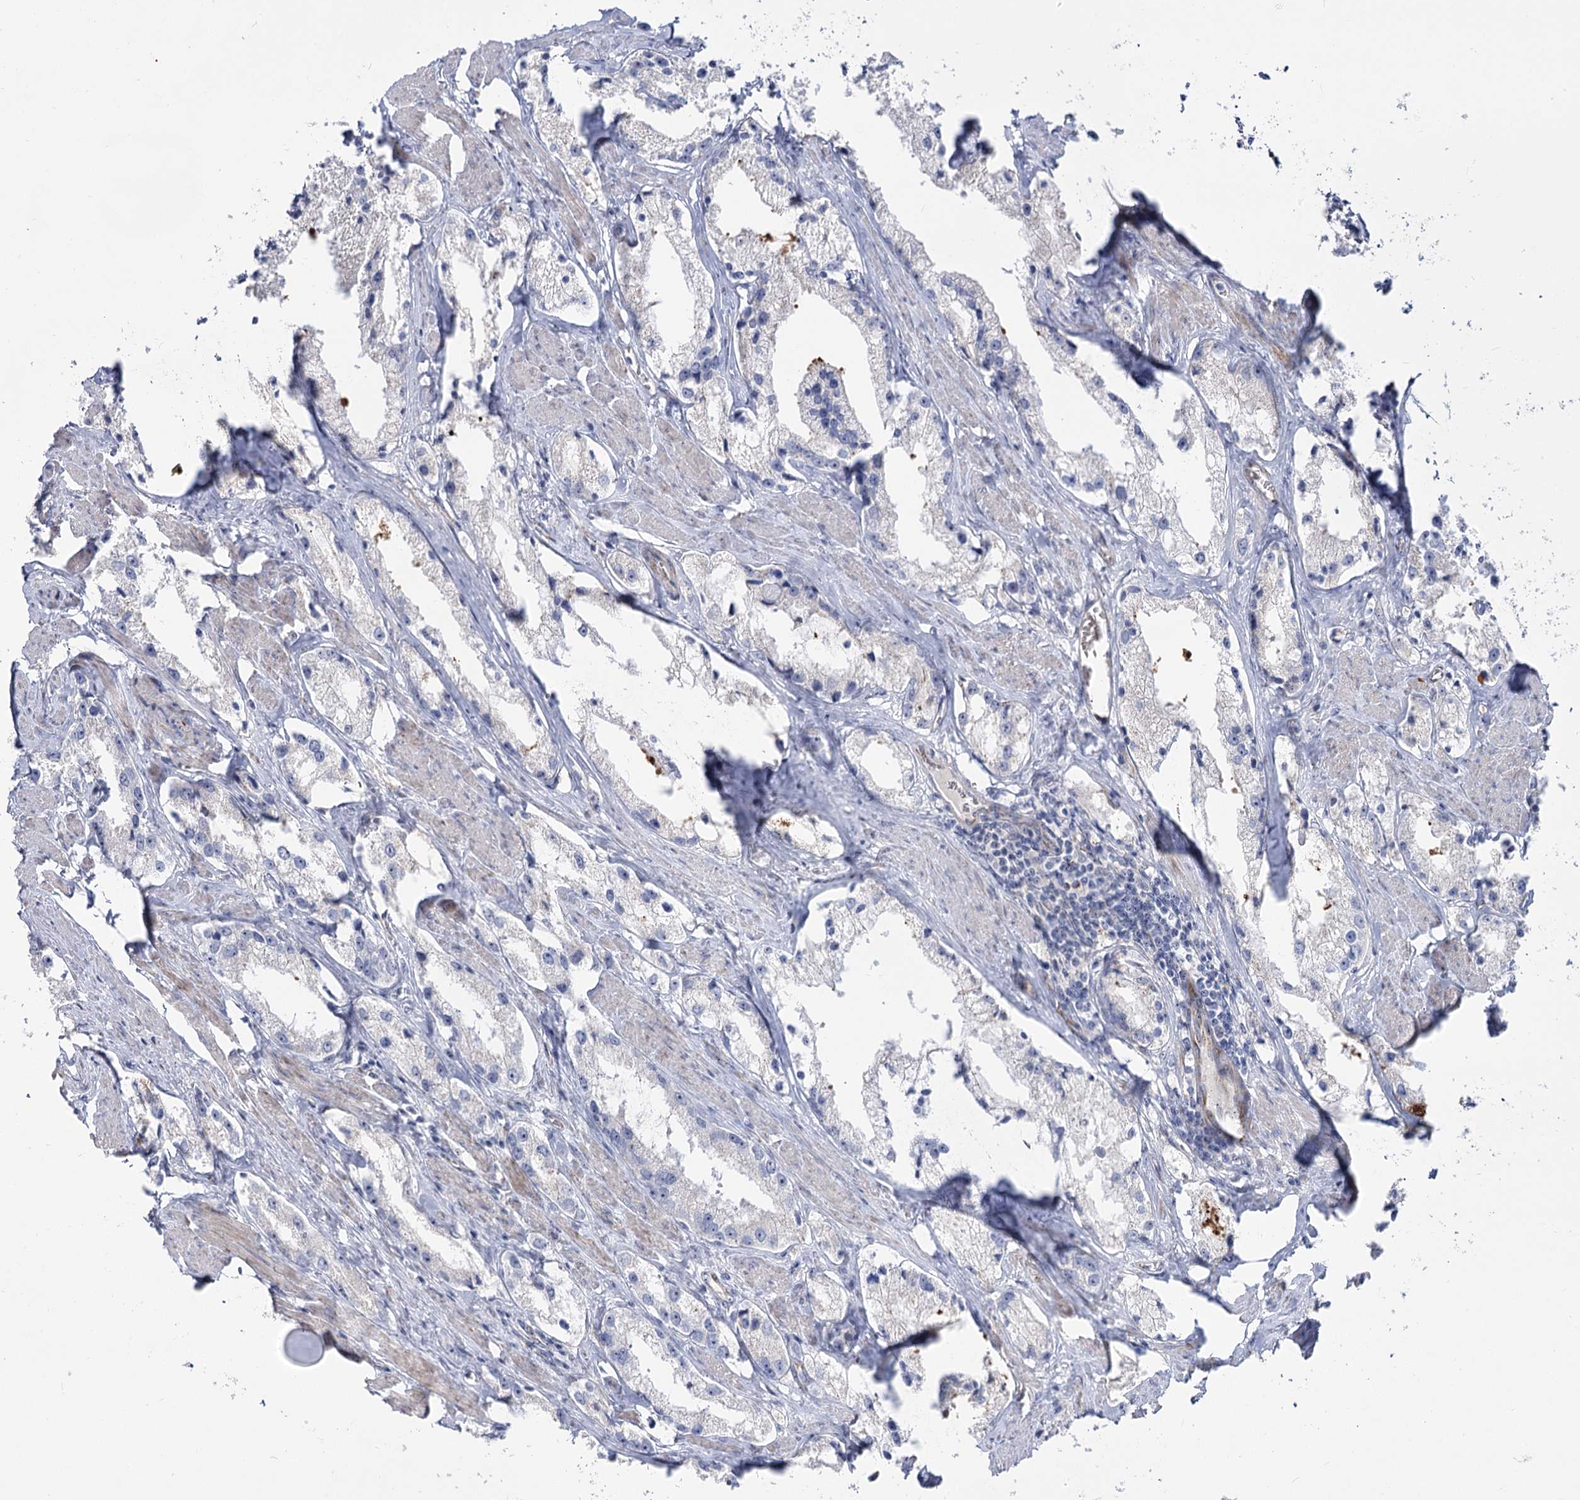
{"staining": {"intensity": "negative", "quantity": "none", "location": "none"}, "tissue": "prostate cancer", "cell_type": "Tumor cells", "image_type": "cancer", "snomed": [{"axis": "morphology", "description": "Adenocarcinoma, High grade"}, {"axis": "topography", "description": "Prostate"}], "caption": "This is an immunohistochemistry photomicrograph of human adenocarcinoma (high-grade) (prostate). There is no staining in tumor cells.", "gene": "SUOX", "patient": {"sex": "male", "age": 66}}